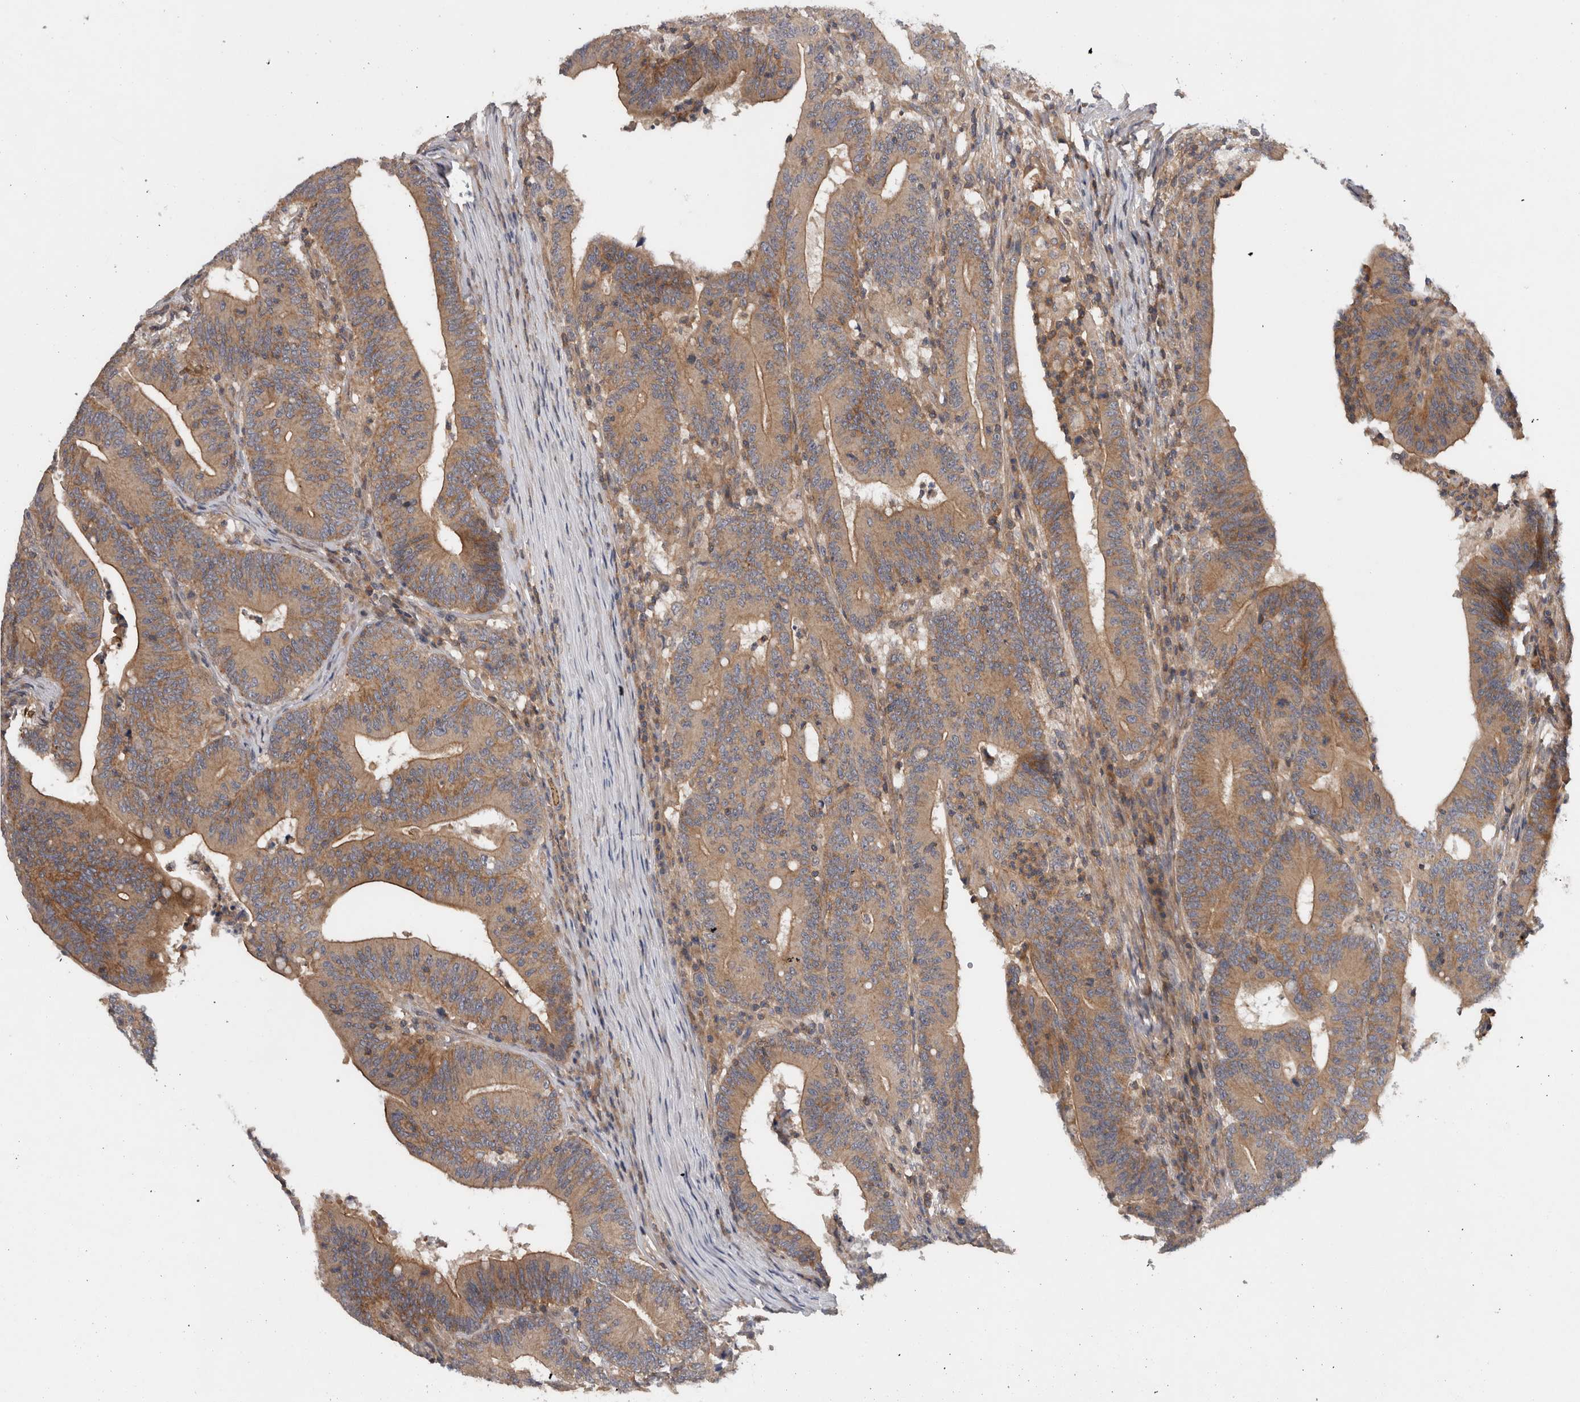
{"staining": {"intensity": "moderate", "quantity": ">75%", "location": "cytoplasmic/membranous"}, "tissue": "colorectal cancer", "cell_type": "Tumor cells", "image_type": "cancer", "snomed": [{"axis": "morphology", "description": "Adenocarcinoma, NOS"}, {"axis": "topography", "description": "Colon"}], "caption": "This histopathology image displays immunohistochemistry staining of adenocarcinoma (colorectal), with medium moderate cytoplasmic/membranous expression in about >75% of tumor cells.", "gene": "SCARA5", "patient": {"sex": "female", "age": 66}}